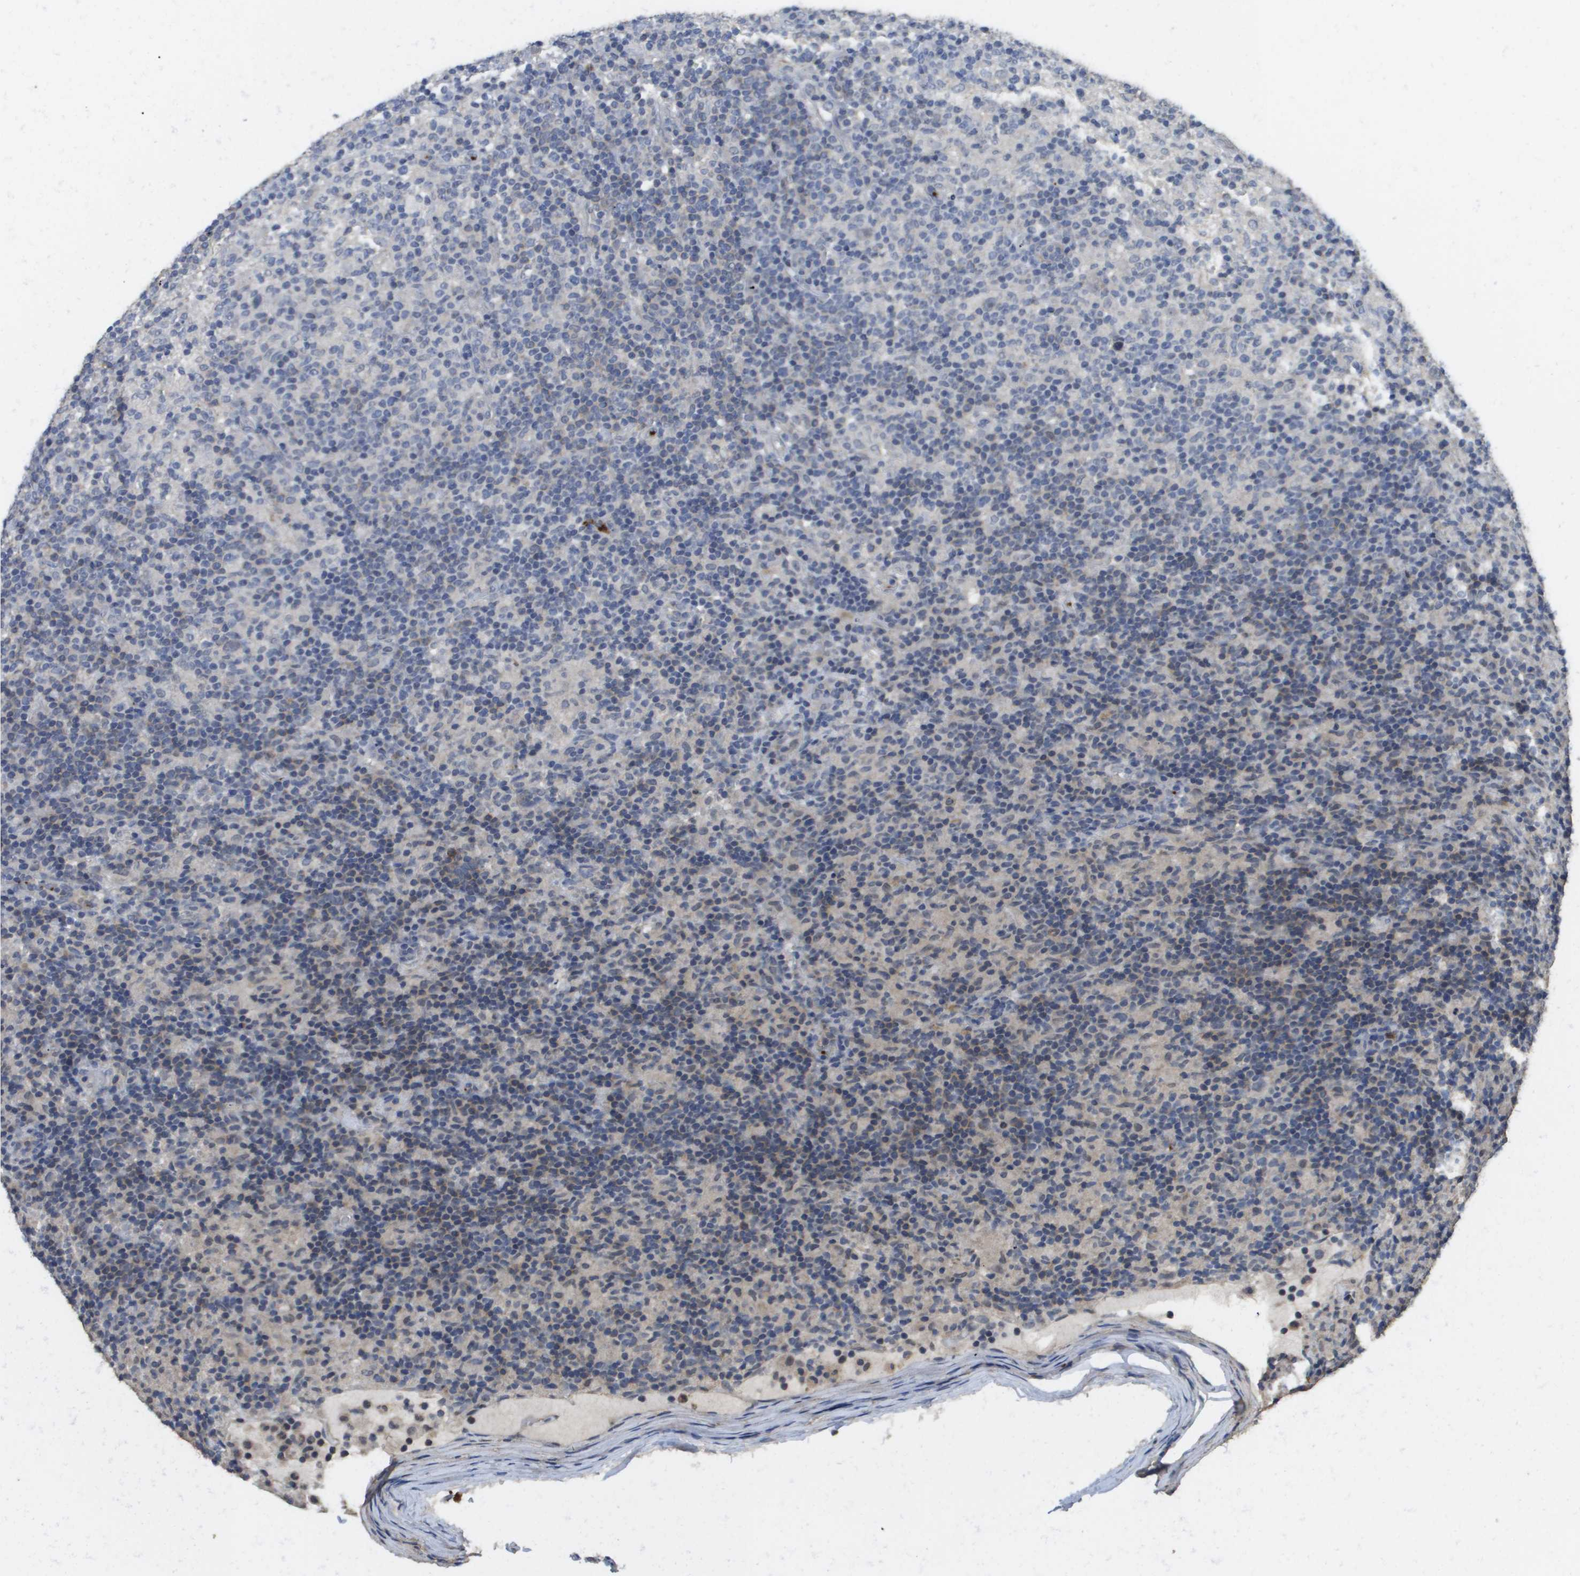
{"staining": {"intensity": "negative", "quantity": "none", "location": "none"}, "tissue": "lymphoma", "cell_type": "Tumor cells", "image_type": "cancer", "snomed": [{"axis": "morphology", "description": "Hodgkin's disease, NOS"}, {"axis": "topography", "description": "Lymph node"}], "caption": "Immunohistochemical staining of human Hodgkin's disease shows no significant expression in tumor cells. (Brightfield microscopy of DAB immunohistochemistry (IHC) at high magnification).", "gene": "RAB27B", "patient": {"sex": "male", "age": 70}}